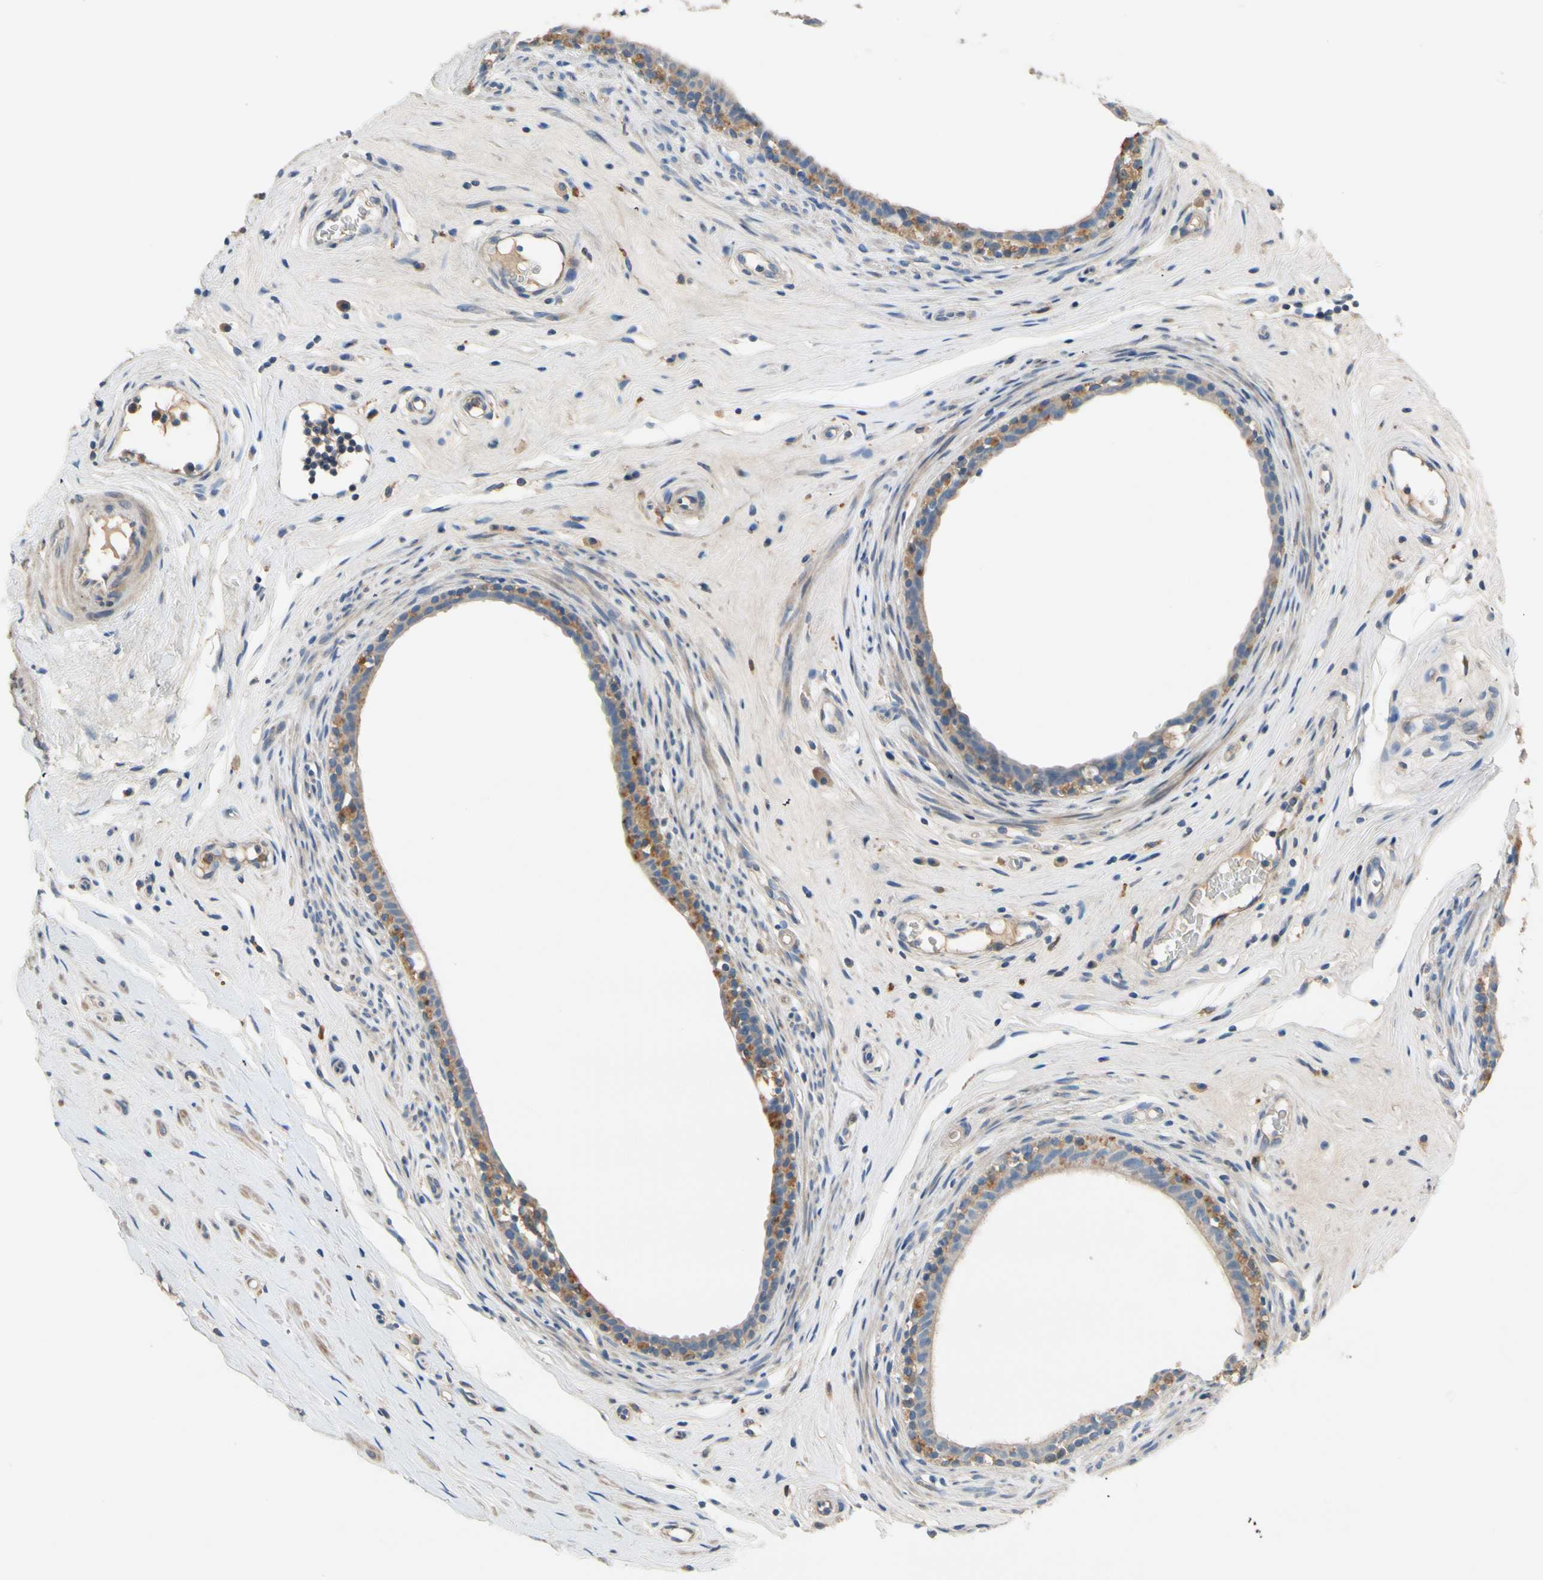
{"staining": {"intensity": "moderate", "quantity": "<25%", "location": "cytoplasmic/membranous"}, "tissue": "epididymis", "cell_type": "Glandular cells", "image_type": "normal", "snomed": [{"axis": "morphology", "description": "Normal tissue, NOS"}, {"axis": "morphology", "description": "Inflammation, NOS"}, {"axis": "topography", "description": "Epididymis"}], "caption": "Immunohistochemistry (IHC) (DAB) staining of benign human epididymis exhibits moderate cytoplasmic/membranous protein staining in approximately <25% of glandular cells.", "gene": "SIGLEC5", "patient": {"sex": "male", "age": 84}}